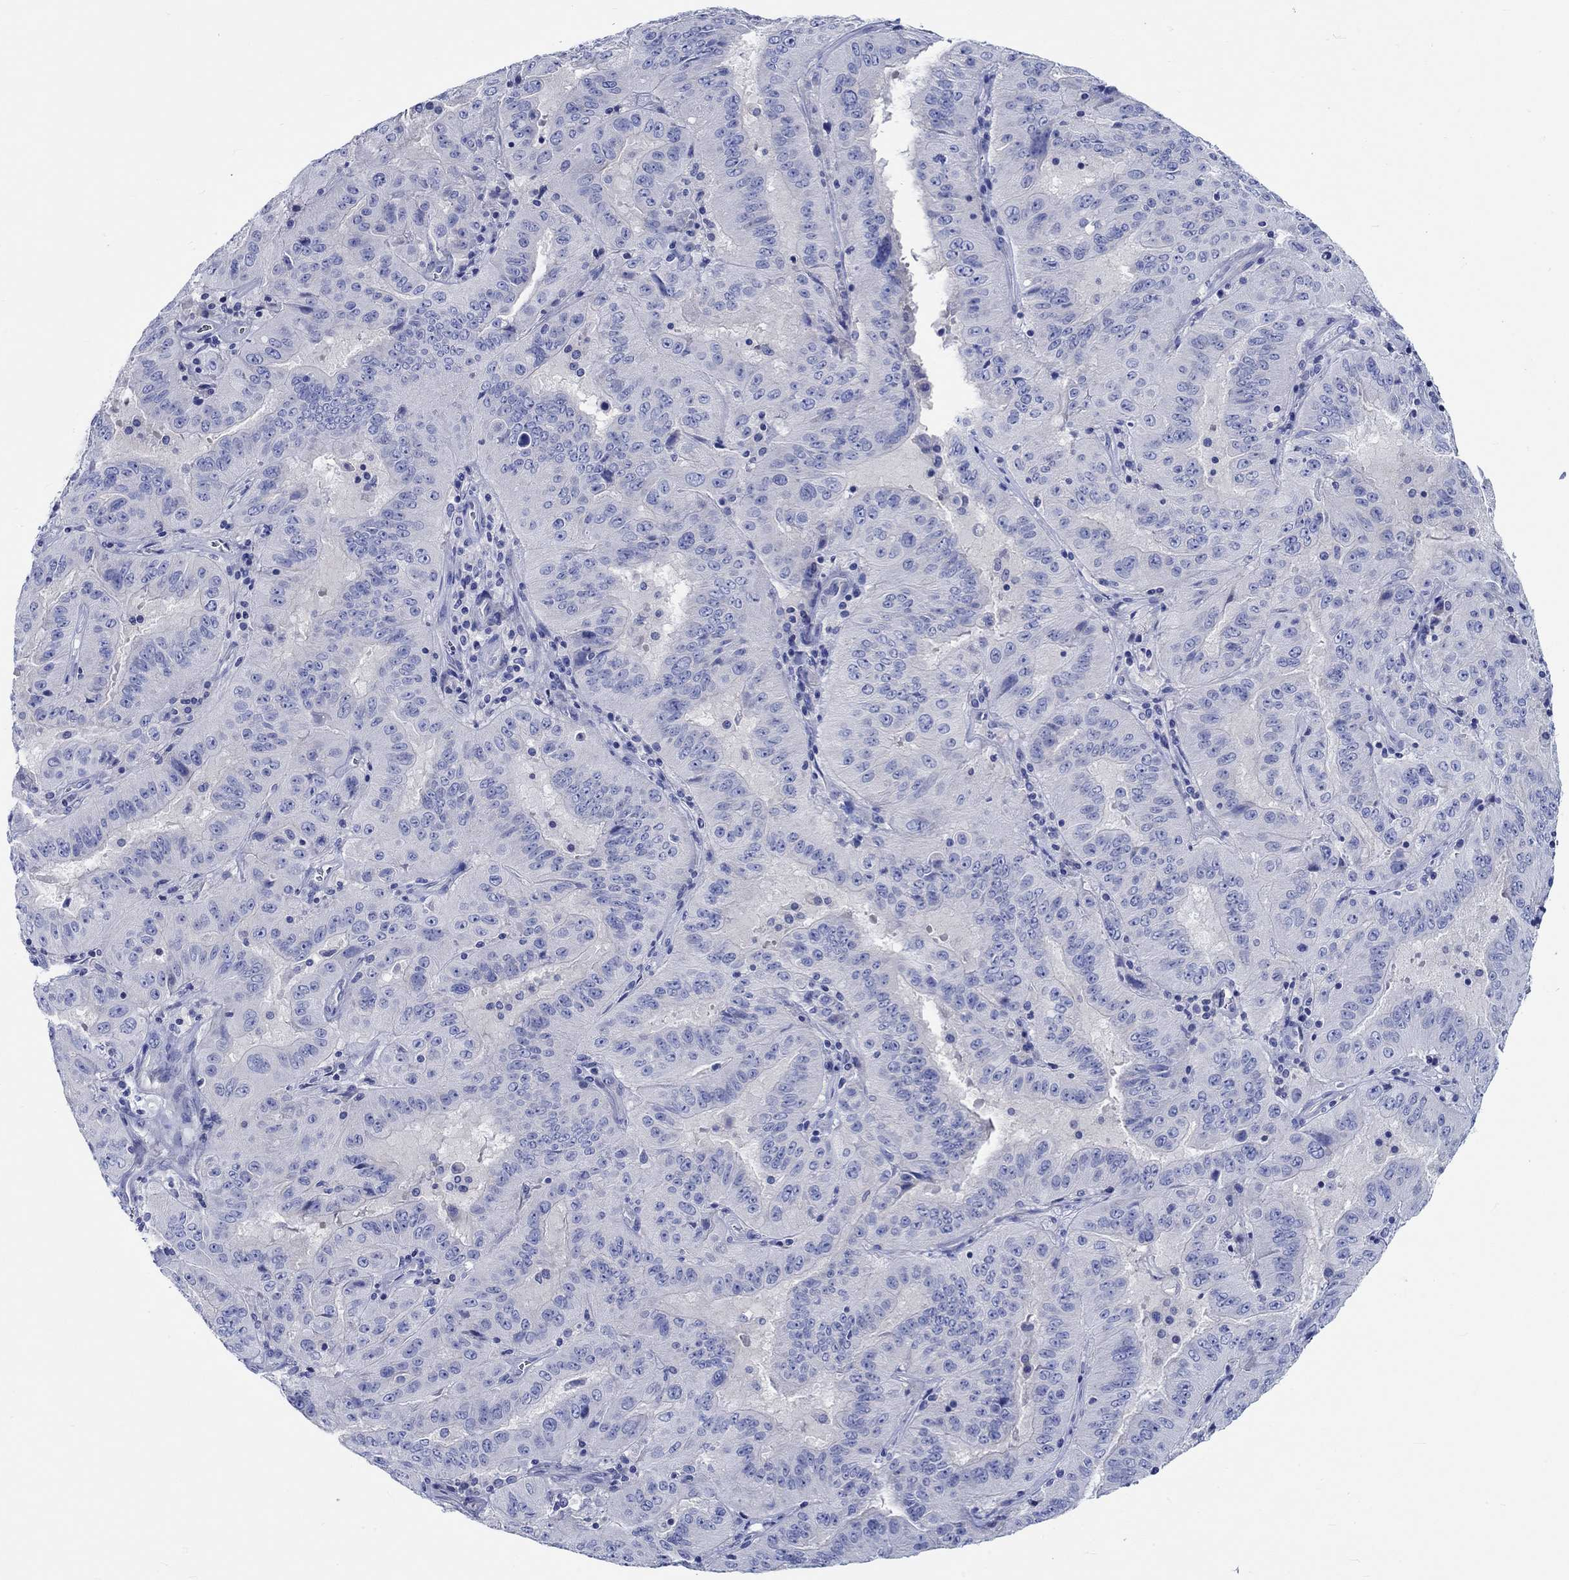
{"staining": {"intensity": "negative", "quantity": "none", "location": "none"}, "tissue": "pancreatic cancer", "cell_type": "Tumor cells", "image_type": "cancer", "snomed": [{"axis": "morphology", "description": "Adenocarcinoma, NOS"}, {"axis": "topography", "description": "Pancreas"}], "caption": "Human pancreatic cancer (adenocarcinoma) stained for a protein using IHC reveals no staining in tumor cells.", "gene": "PTPRN2", "patient": {"sex": "male", "age": 63}}